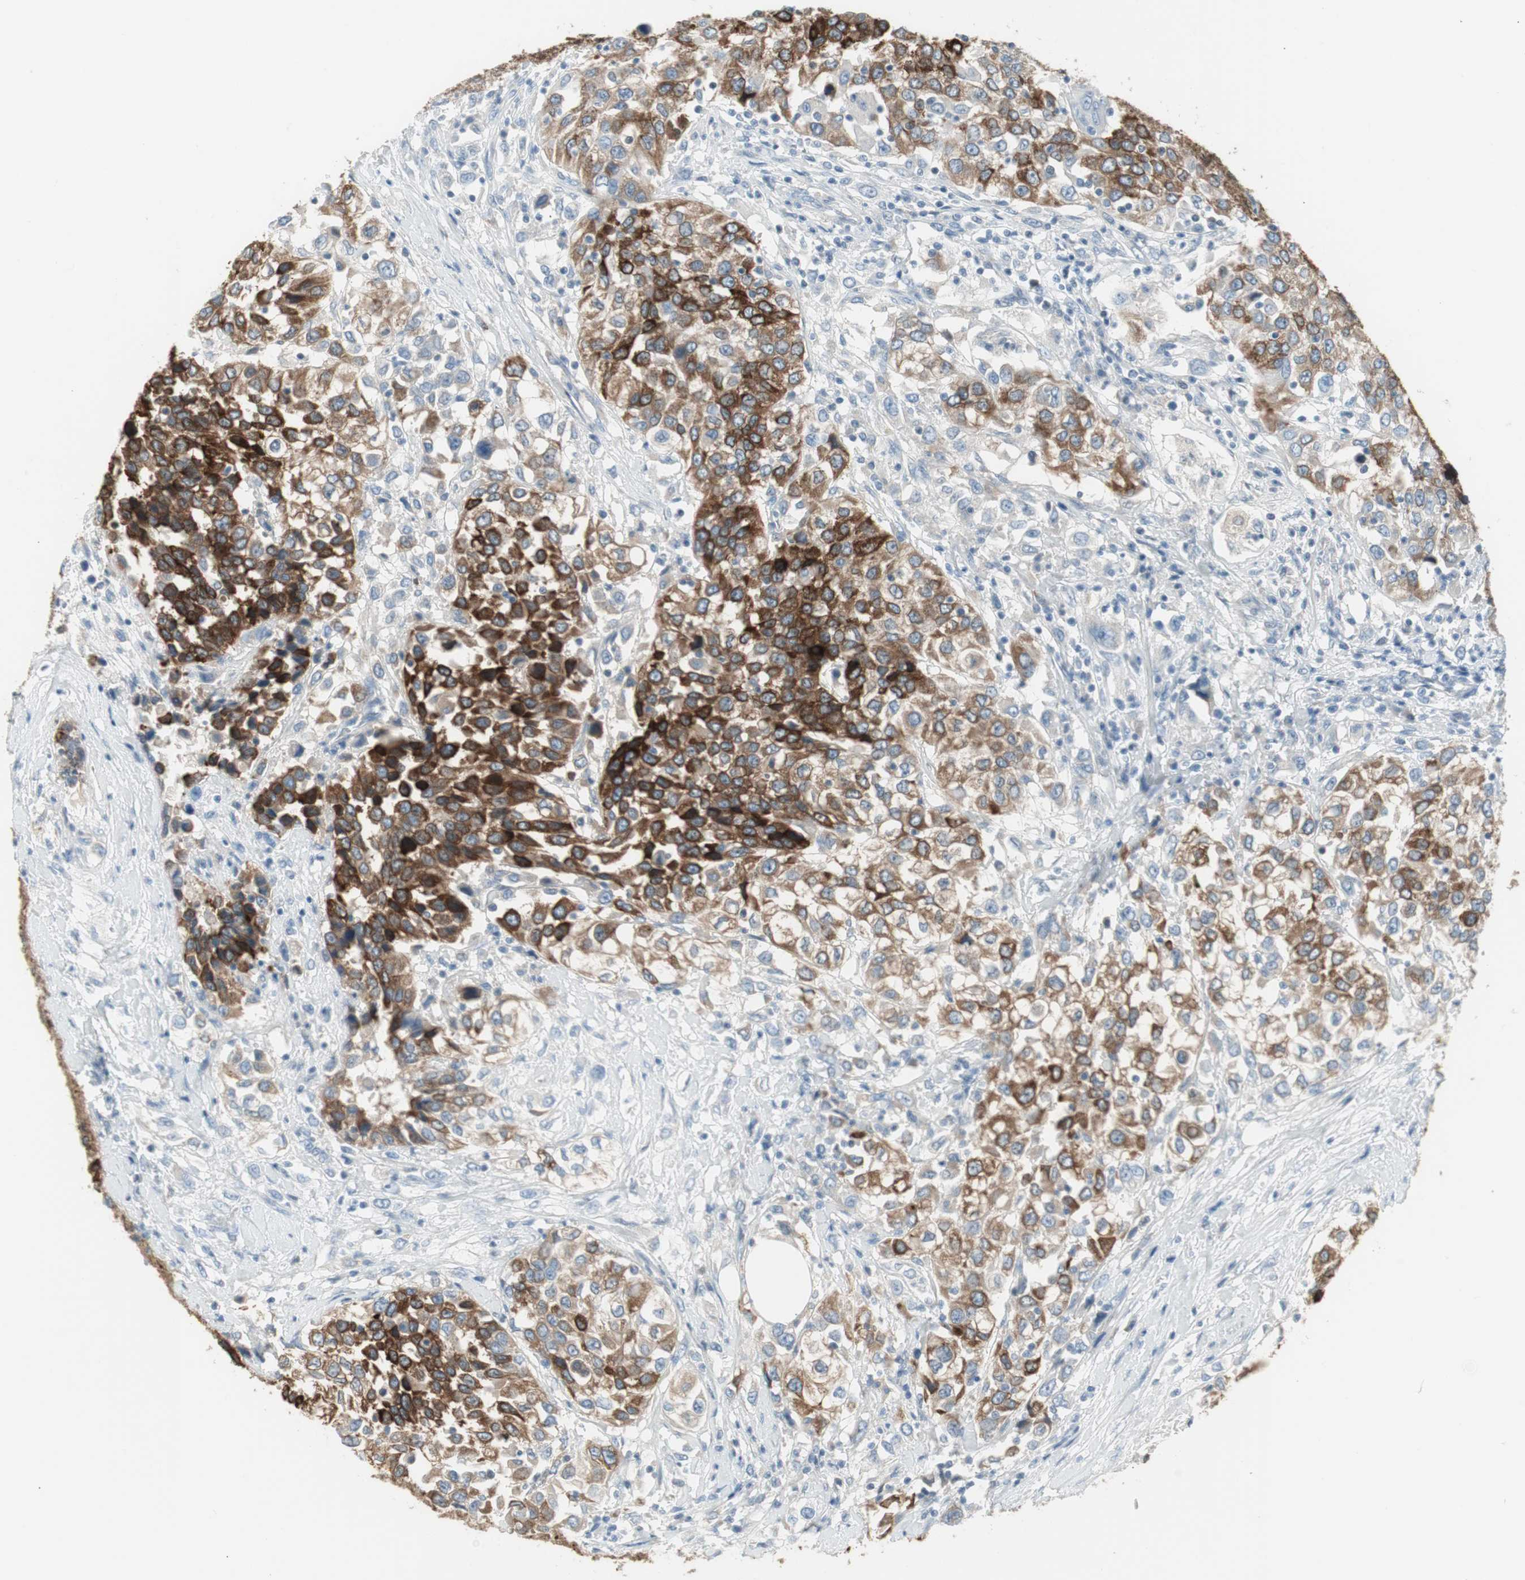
{"staining": {"intensity": "strong", "quantity": ">75%", "location": "cytoplasmic/membranous"}, "tissue": "urothelial cancer", "cell_type": "Tumor cells", "image_type": "cancer", "snomed": [{"axis": "morphology", "description": "Urothelial carcinoma, High grade"}, {"axis": "topography", "description": "Urinary bladder"}], "caption": "Immunohistochemistry photomicrograph of neoplastic tissue: human high-grade urothelial carcinoma stained using IHC displays high levels of strong protein expression localized specifically in the cytoplasmic/membranous of tumor cells, appearing as a cytoplasmic/membranous brown color.", "gene": "AGR2", "patient": {"sex": "female", "age": 80}}